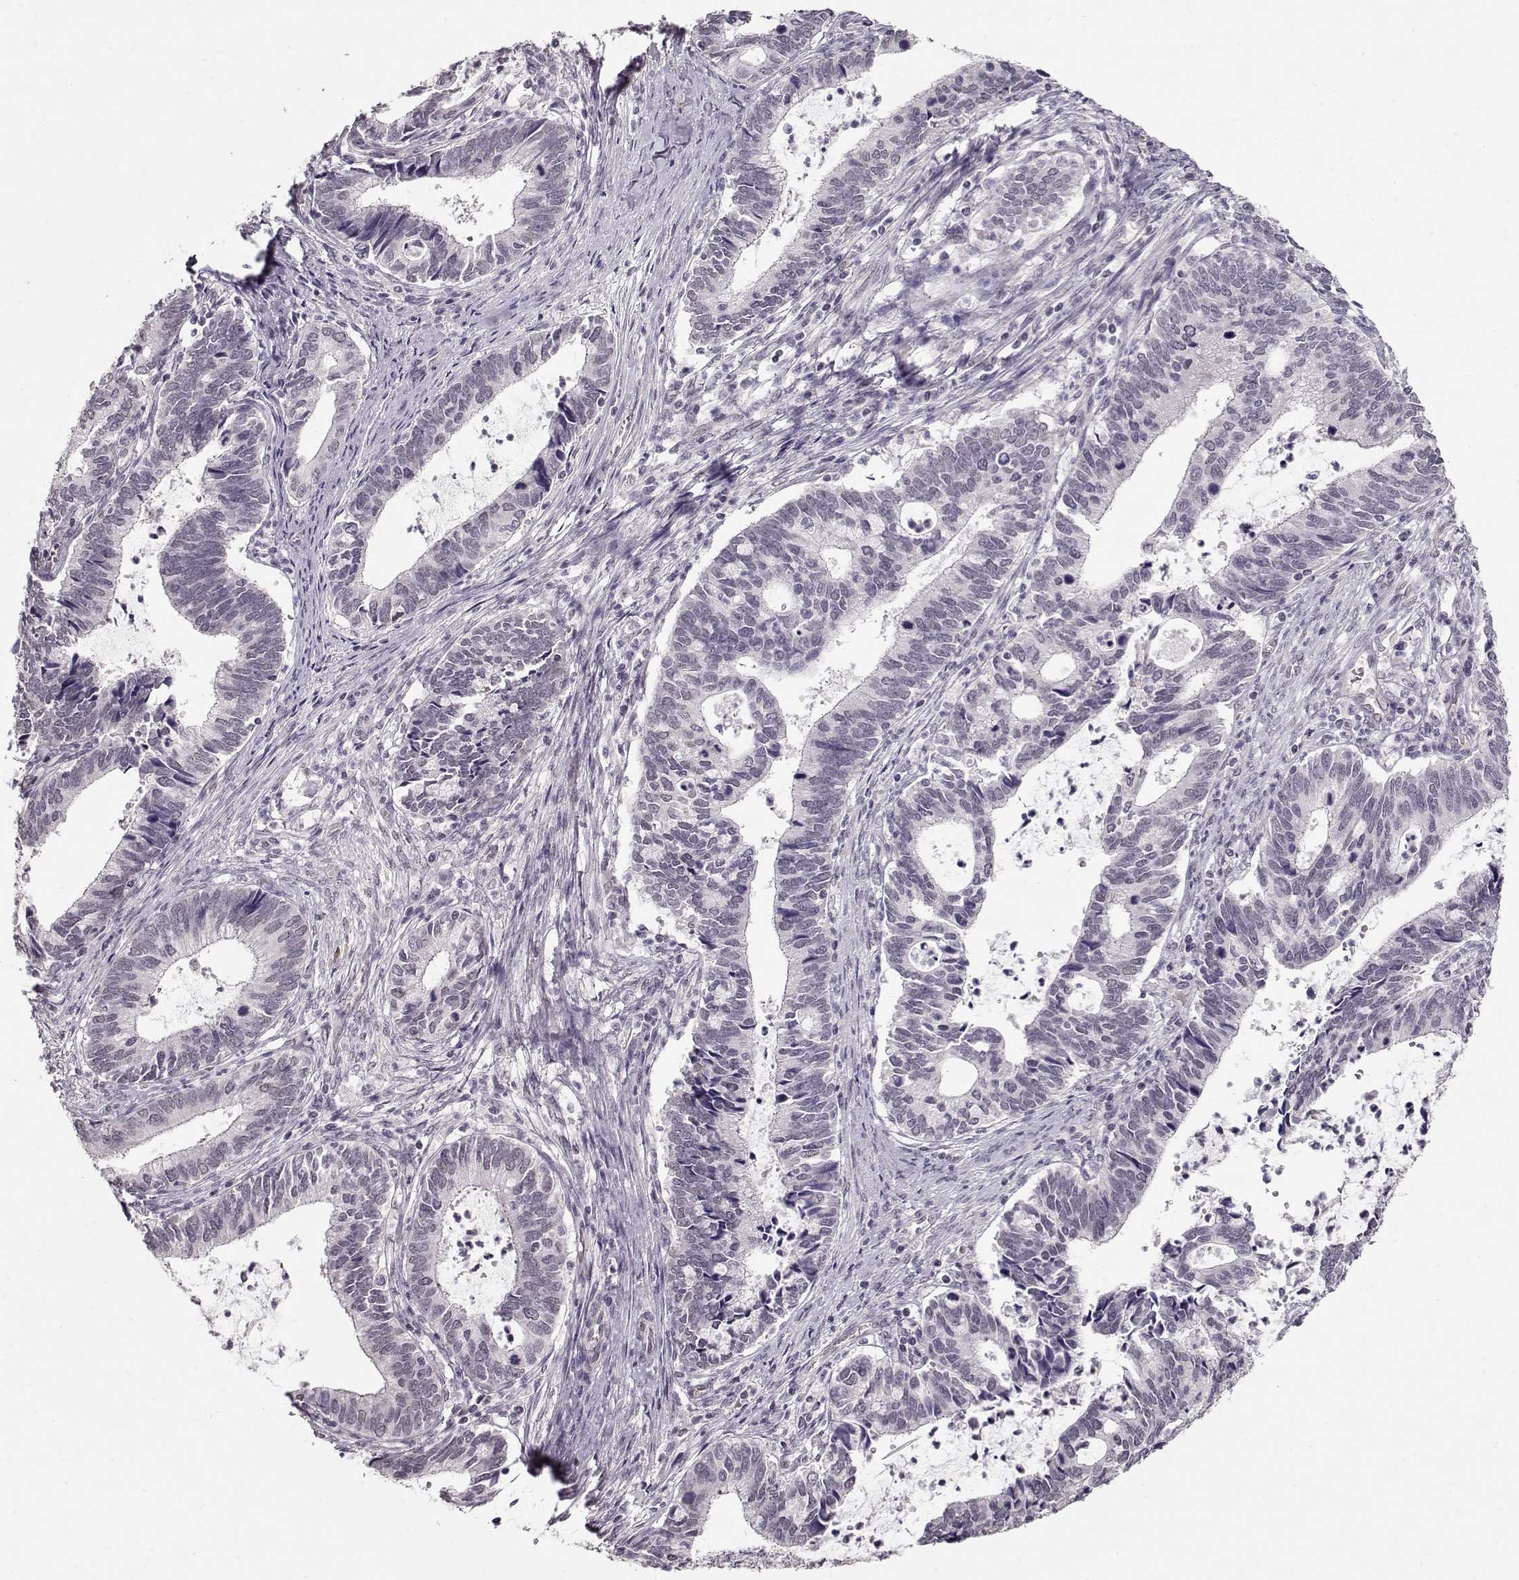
{"staining": {"intensity": "negative", "quantity": "none", "location": "none"}, "tissue": "cervical cancer", "cell_type": "Tumor cells", "image_type": "cancer", "snomed": [{"axis": "morphology", "description": "Adenocarcinoma, NOS"}, {"axis": "topography", "description": "Cervix"}], "caption": "Photomicrograph shows no significant protein staining in tumor cells of cervical cancer. Brightfield microscopy of IHC stained with DAB (brown) and hematoxylin (blue), captured at high magnification.", "gene": "PCP4", "patient": {"sex": "female", "age": 42}}